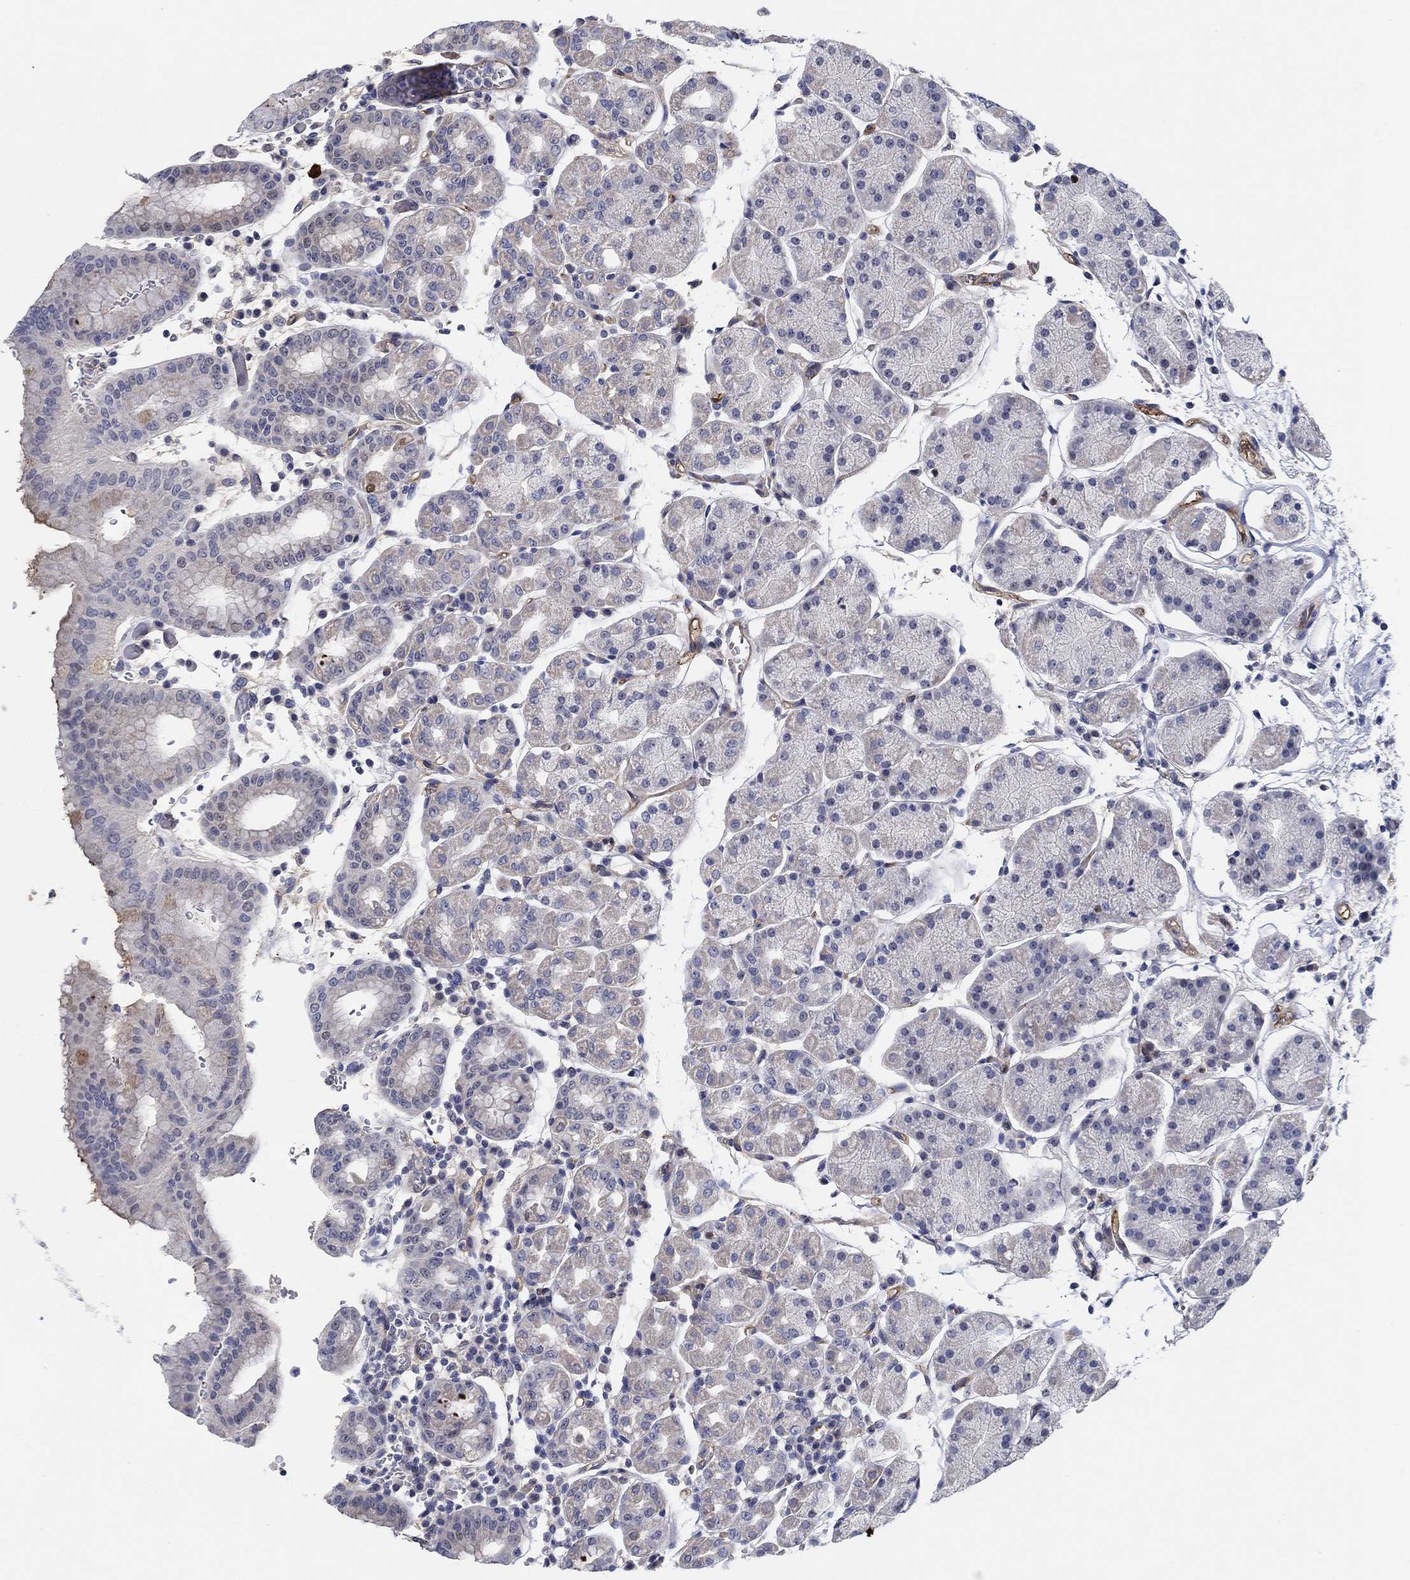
{"staining": {"intensity": "weak", "quantity": "<25%", "location": "cytoplasmic/membranous"}, "tissue": "stomach", "cell_type": "Glandular cells", "image_type": "normal", "snomed": [{"axis": "morphology", "description": "Normal tissue, NOS"}, {"axis": "topography", "description": "Stomach"}], "caption": "The histopathology image reveals no significant staining in glandular cells of stomach.", "gene": "SMIM18", "patient": {"sex": "male", "age": 54}}